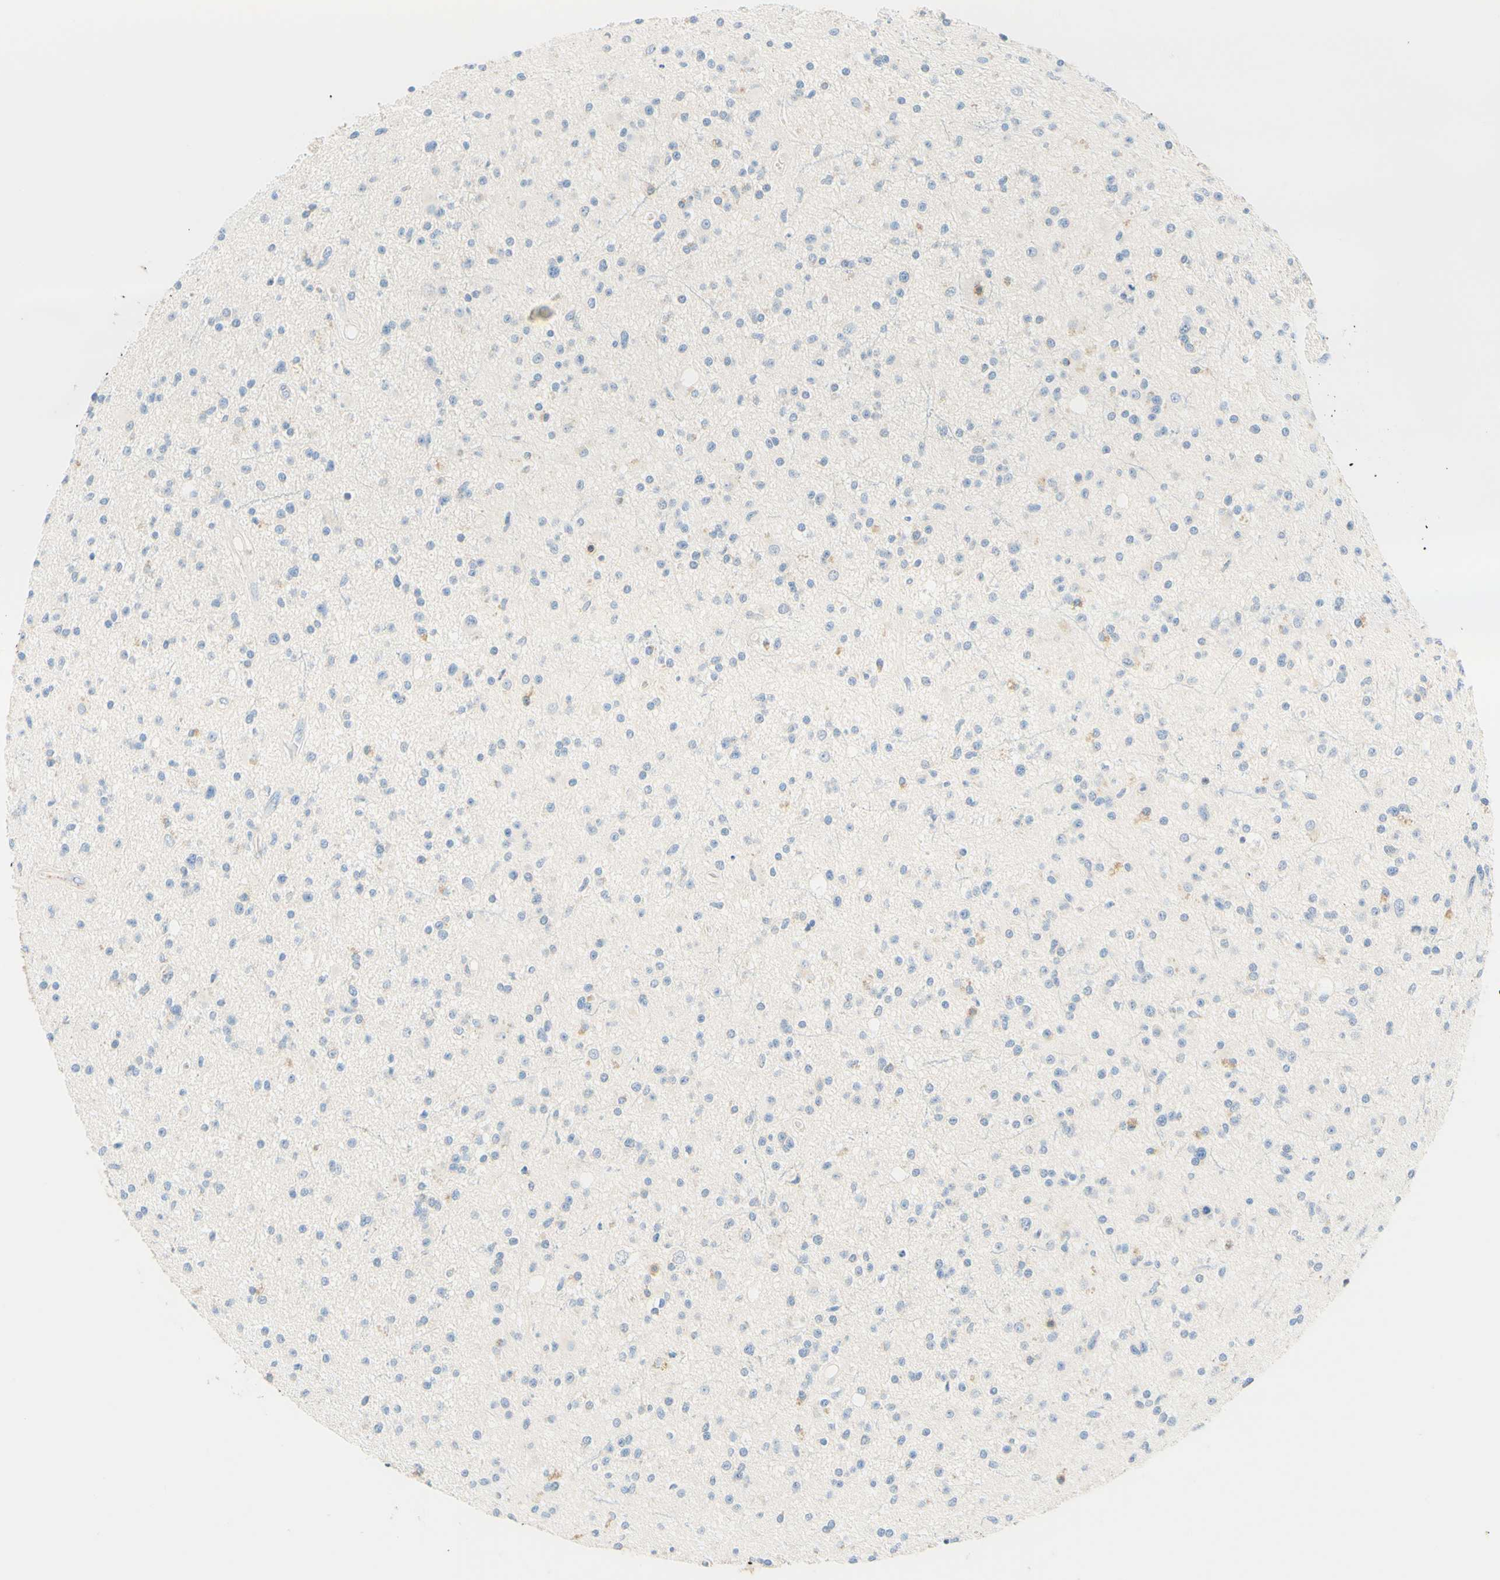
{"staining": {"intensity": "negative", "quantity": "none", "location": "none"}, "tissue": "glioma", "cell_type": "Tumor cells", "image_type": "cancer", "snomed": [{"axis": "morphology", "description": "Glioma, malignant, High grade"}, {"axis": "topography", "description": "Brain"}], "caption": "This is an immunohistochemistry micrograph of human high-grade glioma (malignant). There is no staining in tumor cells.", "gene": "LAT", "patient": {"sex": "male", "age": 33}}